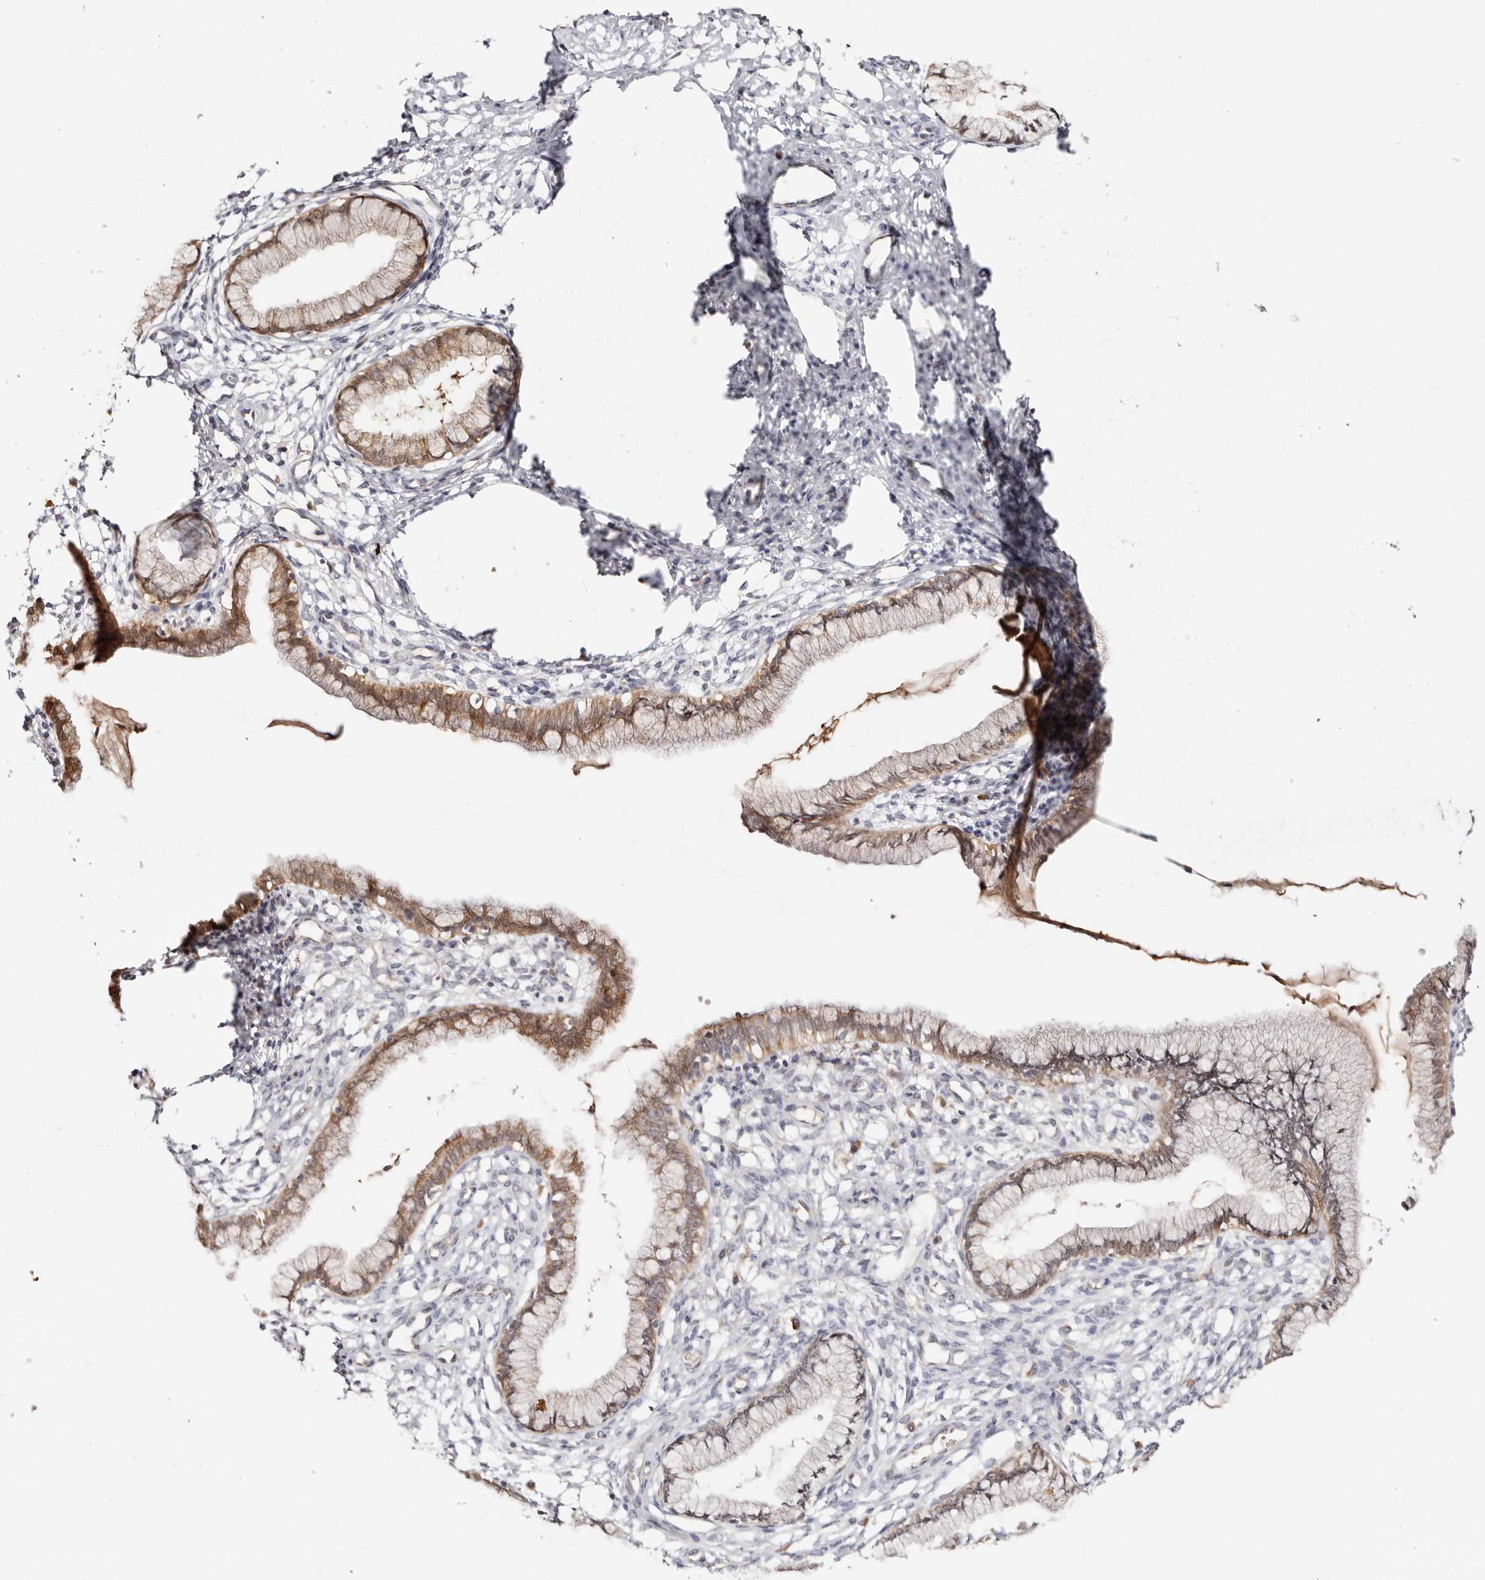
{"staining": {"intensity": "moderate", "quantity": ">75%", "location": "cytoplasmic/membranous,nuclear"}, "tissue": "cervix", "cell_type": "Glandular cells", "image_type": "normal", "snomed": [{"axis": "morphology", "description": "Normal tissue, NOS"}, {"axis": "topography", "description": "Cervix"}], "caption": "Protein expression analysis of normal cervix shows moderate cytoplasmic/membranous,nuclear expression in approximately >75% of glandular cells.", "gene": "BCL2L15", "patient": {"sex": "female", "age": 36}}